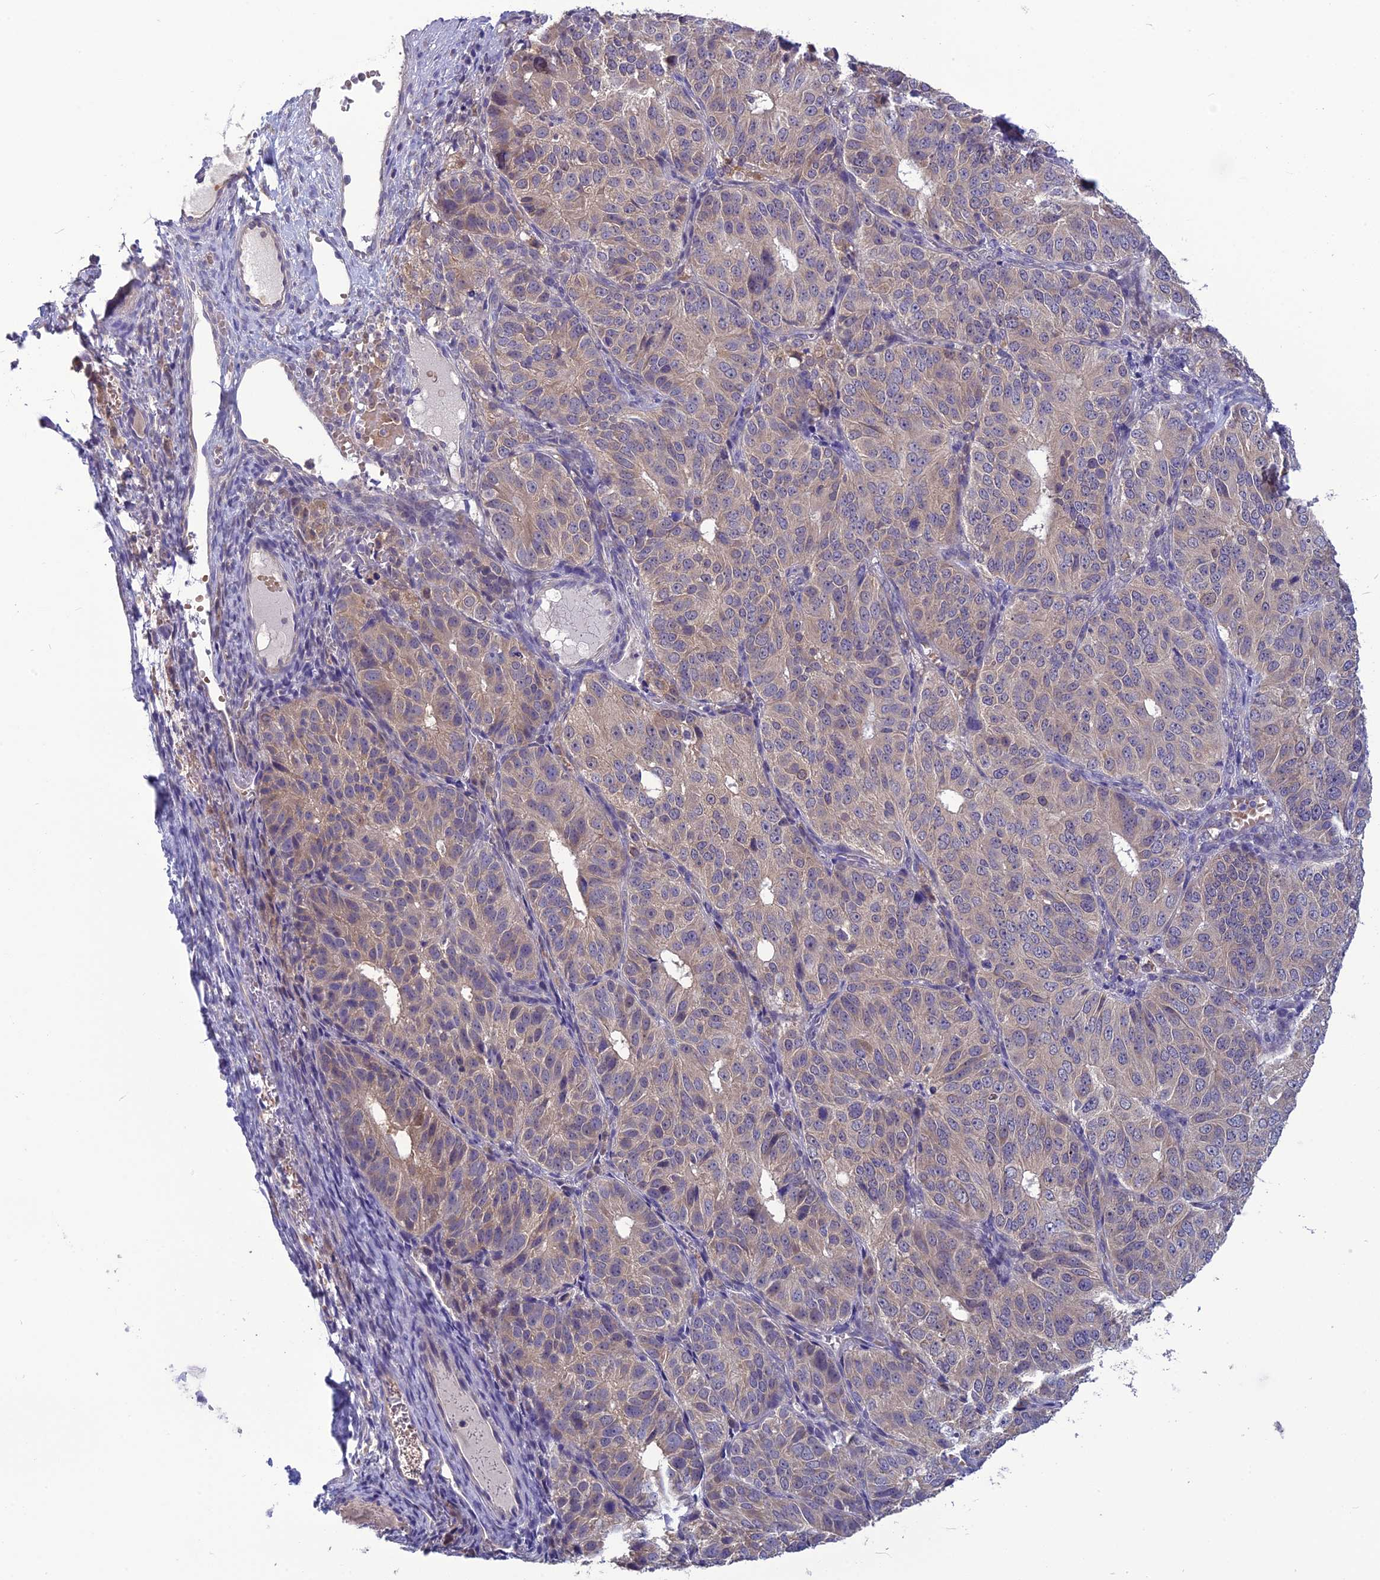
{"staining": {"intensity": "weak", "quantity": "<25%", "location": "cytoplasmic/membranous"}, "tissue": "ovarian cancer", "cell_type": "Tumor cells", "image_type": "cancer", "snomed": [{"axis": "morphology", "description": "Carcinoma, endometroid"}, {"axis": "topography", "description": "Ovary"}], "caption": "This is an IHC histopathology image of endometroid carcinoma (ovarian). There is no positivity in tumor cells.", "gene": "PSMF1", "patient": {"sex": "female", "age": 51}}